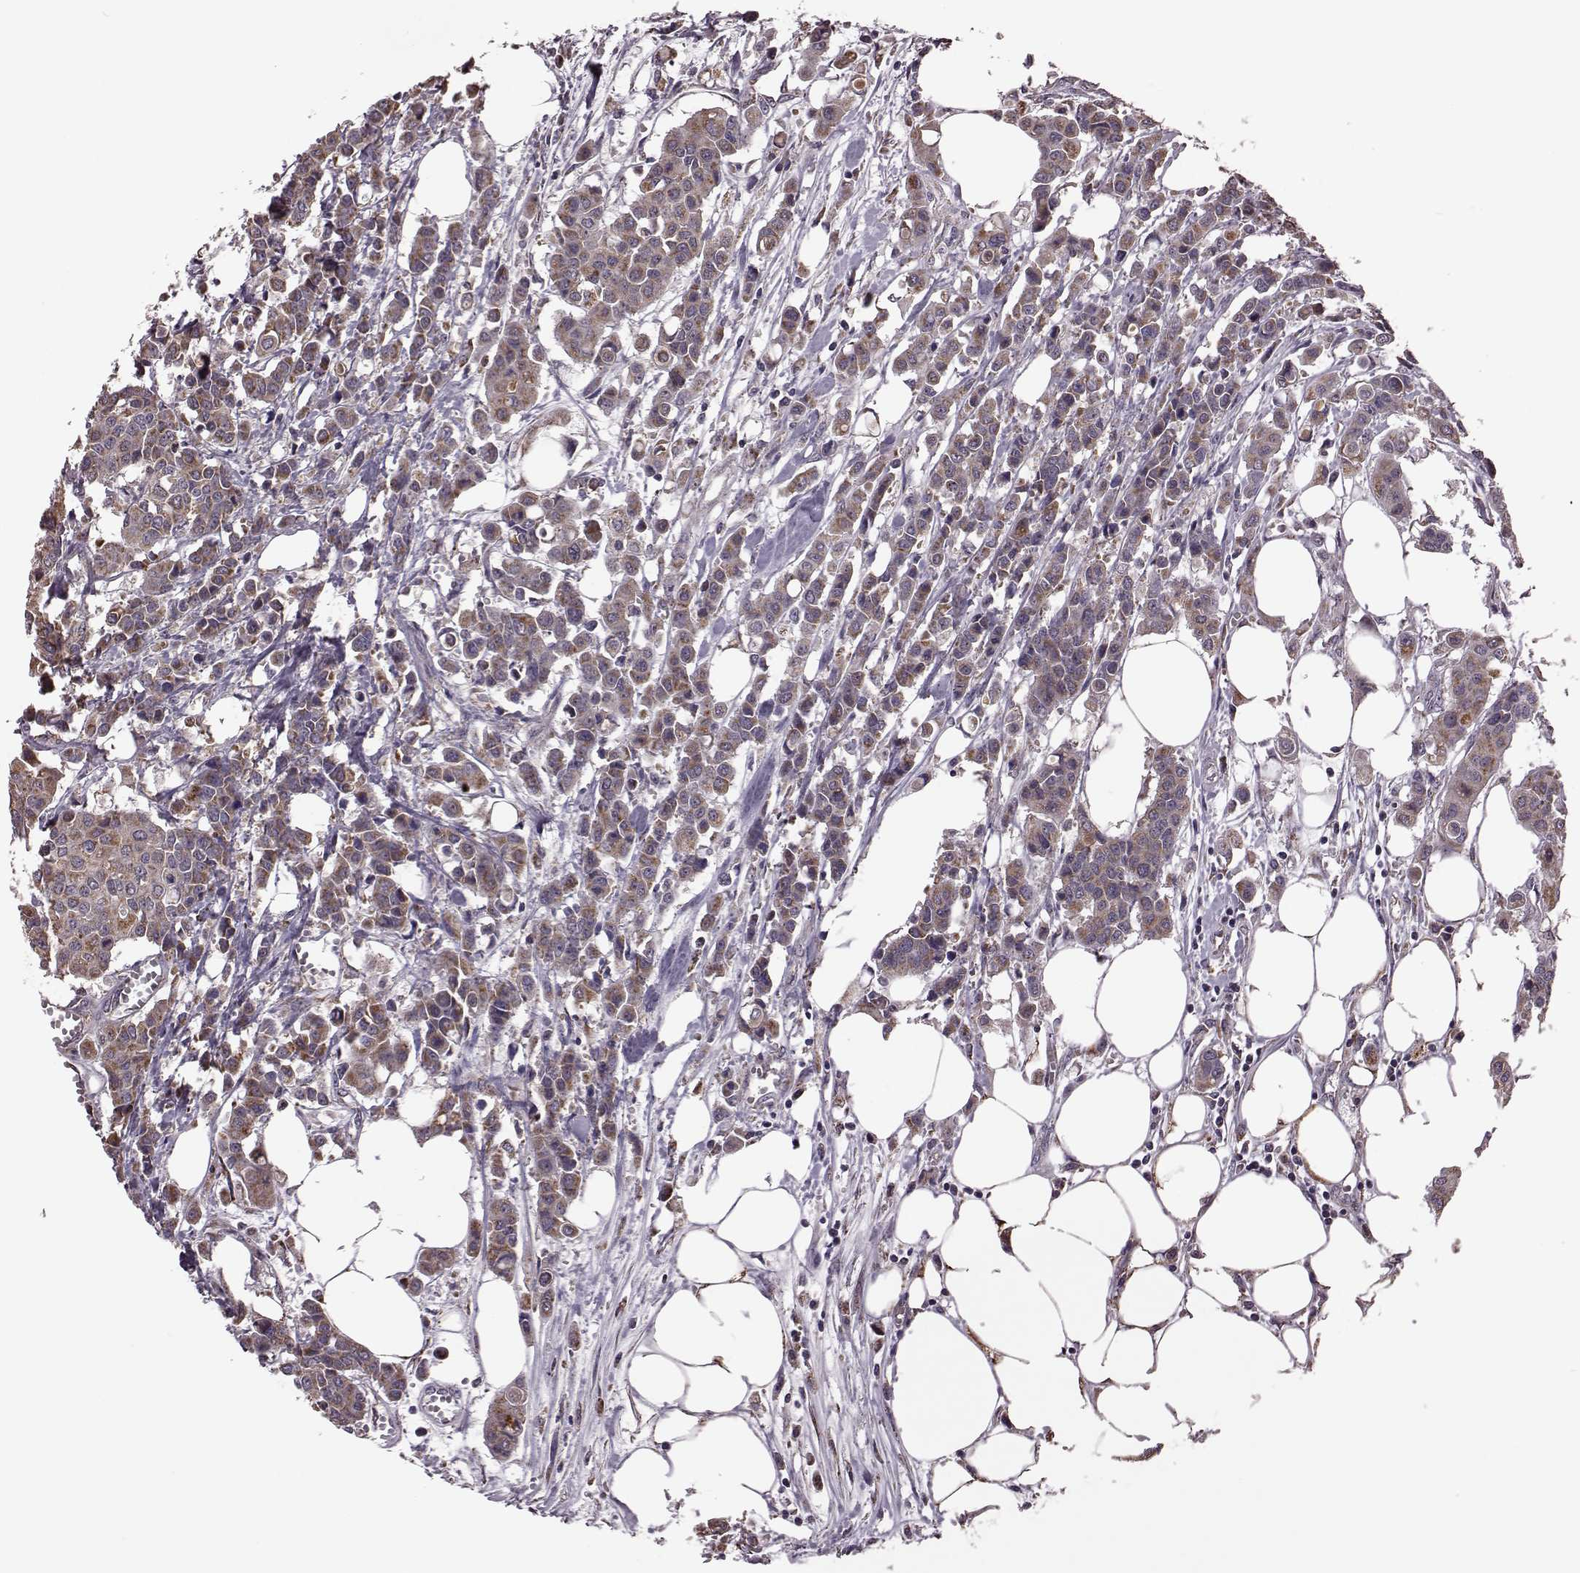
{"staining": {"intensity": "moderate", "quantity": ">75%", "location": "cytoplasmic/membranous"}, "tissue": "carcinoid", "cell_type": "Tumor cells", "image_type": "cancer", "snomed": [{"axis": "morphology", "description": "Carcinoid, malignant, NOS"}, {"axis": "topography", "description": "Colon"}], "caption": "Protein staining of carcinoid (malignant) tissue shows moderate cytoplasmic/membranous positivity in approximately >75% of tumor cells. Using DAB (3,3'-diaminobenzidine) (brown) and hematoxylin (blue) stains, captured at high magnification using brightfield microscopy.", "gene": "PUDP", "patient": {"sex": "male", "age": 81}}